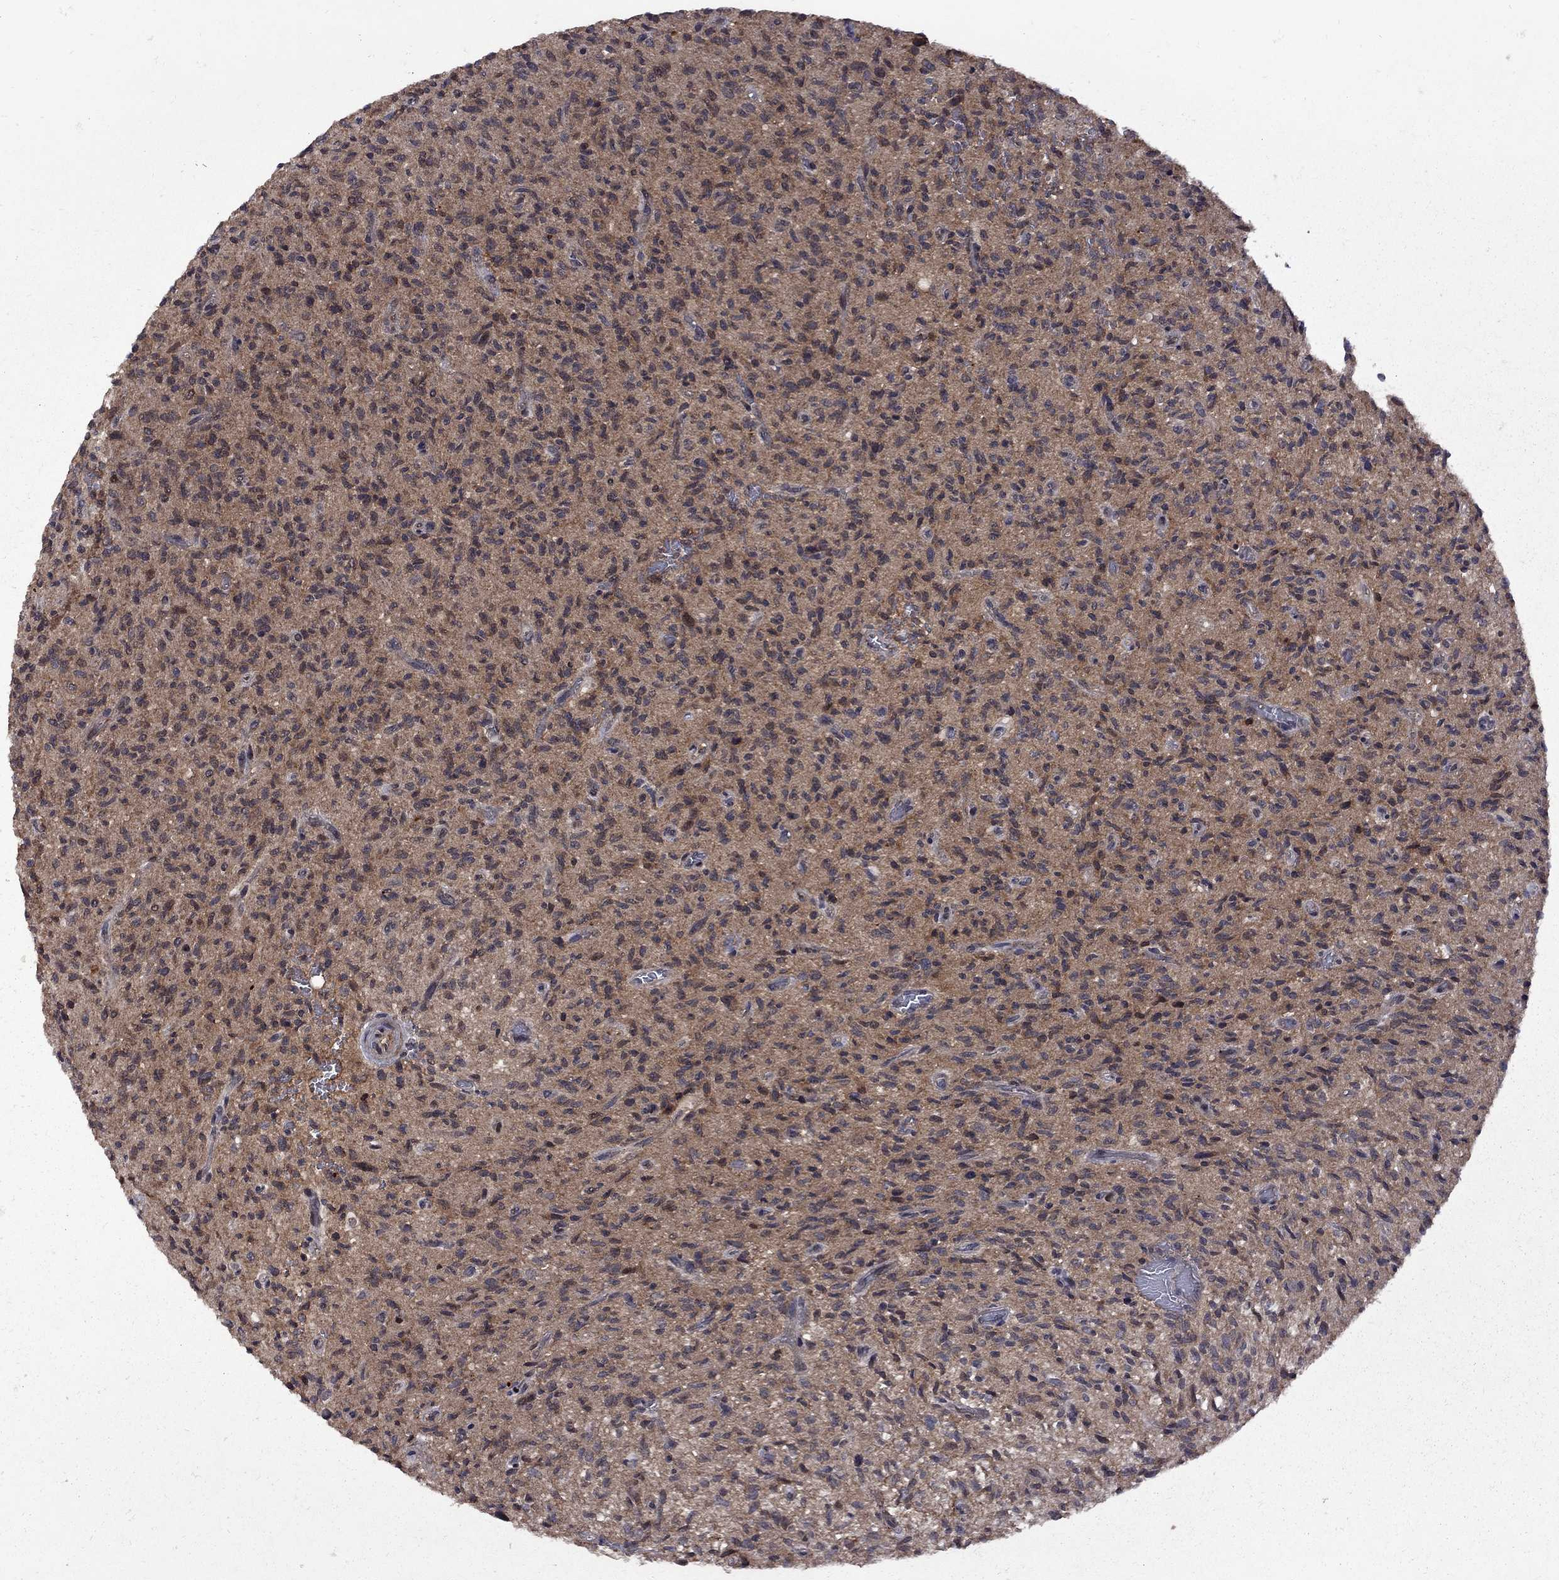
{"staining": {"intensity": "weak", "quantity": "<25%", "location": "cytoplasmic/membranous"}, "tissue": "glioma", "cell_type": "Tumor cells", "image_type": "cancer", "snomed": [{"axis": "morphology", "description": "Glioma, malignant, High grade"}, {"axis": "topography", "description": "Brain"}], "caption": "Immunohistochemical staining of glioma reveals no significant expression in tumor cells.", "gene": "IPP", "patient": {"sex": "male", "age": 64}}